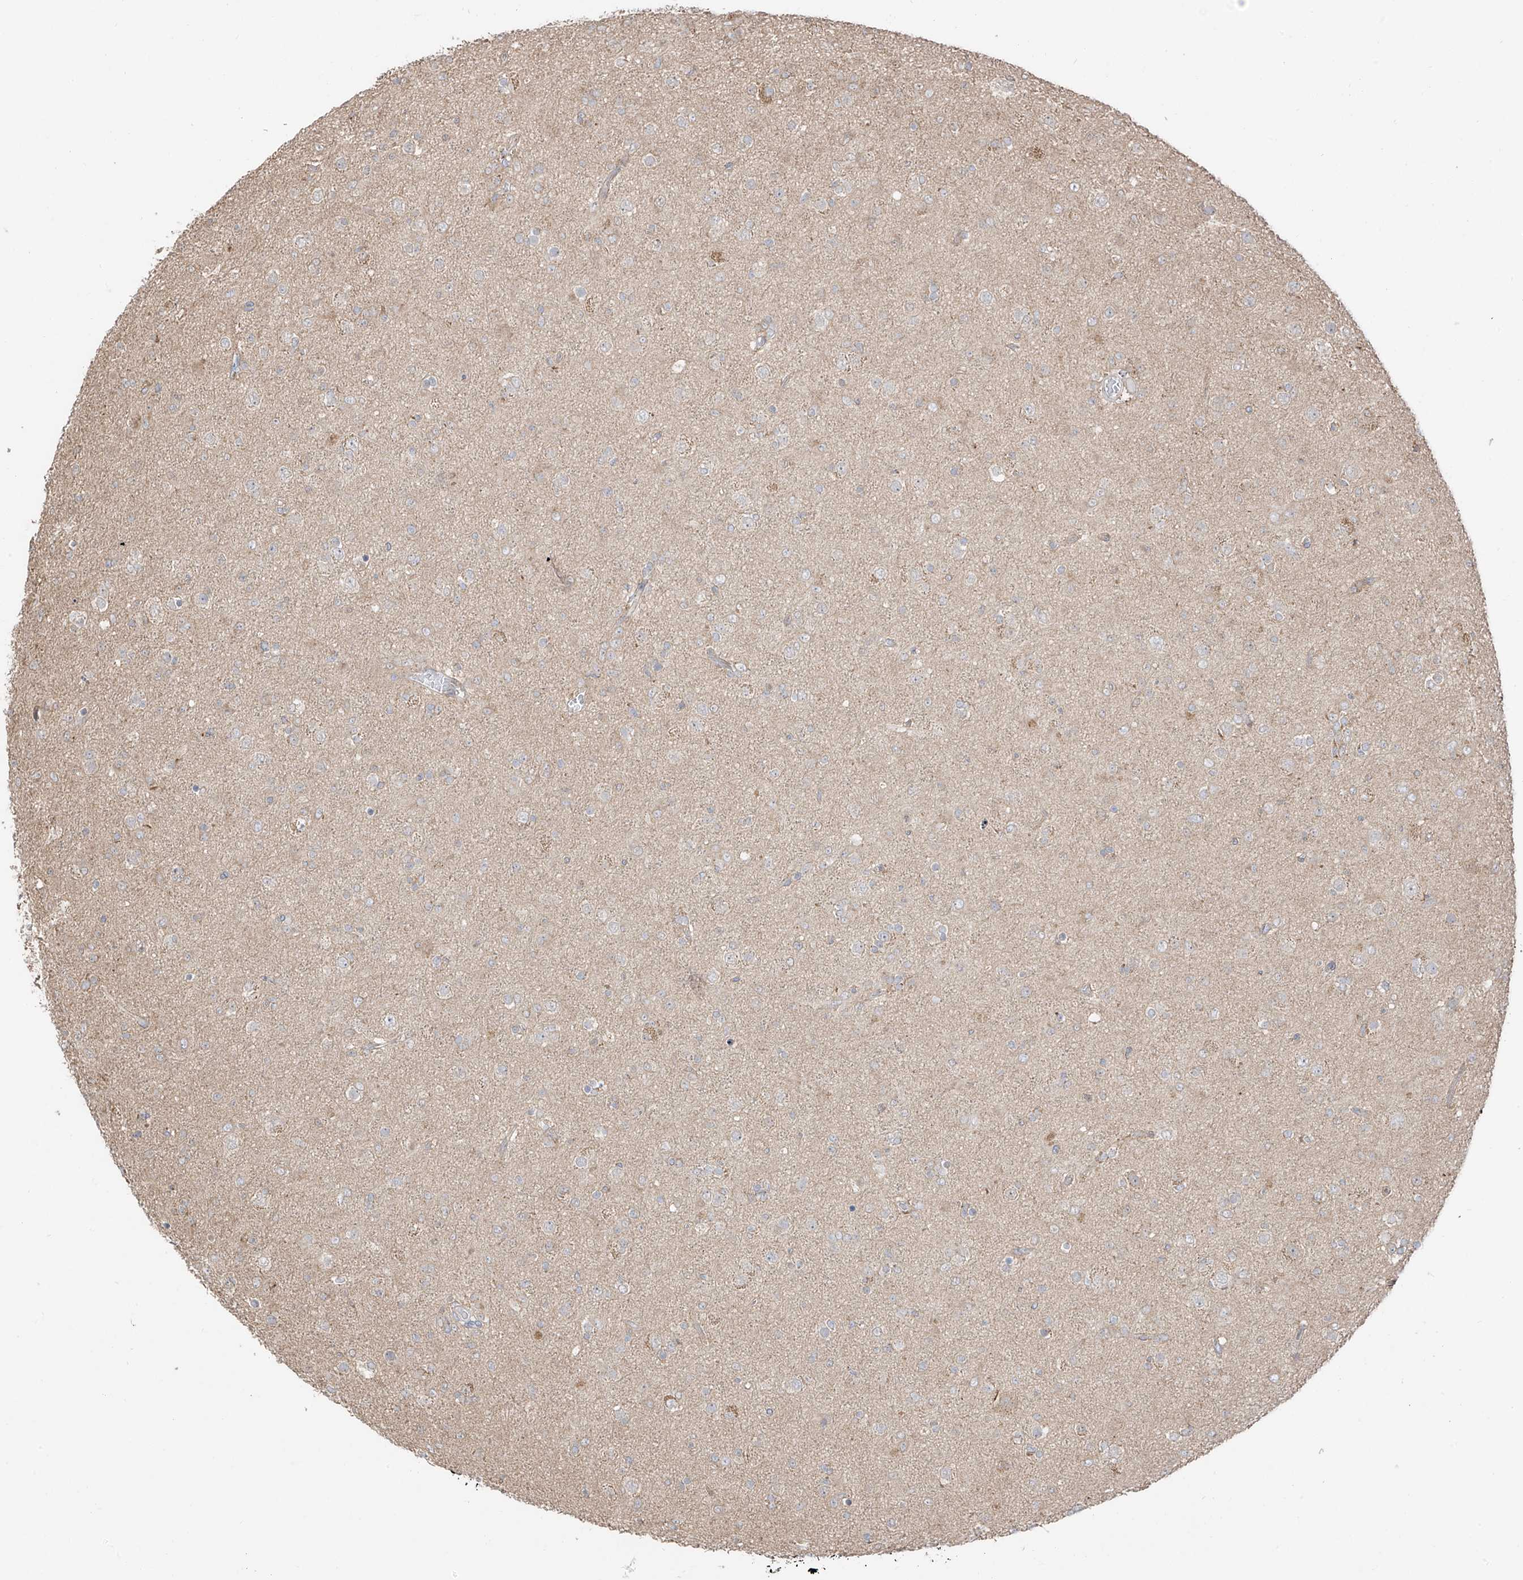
{"staining": {"intensity": "weak", "quantity": "<25%", "location": "cytoplasmic/membranous"}, "tissue": "glioma", "cell_type": "Tumor cells", "image_type": "cancer", "snomed": [{"axis": "morphology", "description": "Glioma, malignant, Low grade"}, {"axis": "topography", "description": "Brain"}], "caption": "Histopathology image shows no significant protein positivity in tumor cells of low-grade glioma (malignant).", "gene": "ETHE1", "patient": {"sex": "male", "age": 65}}